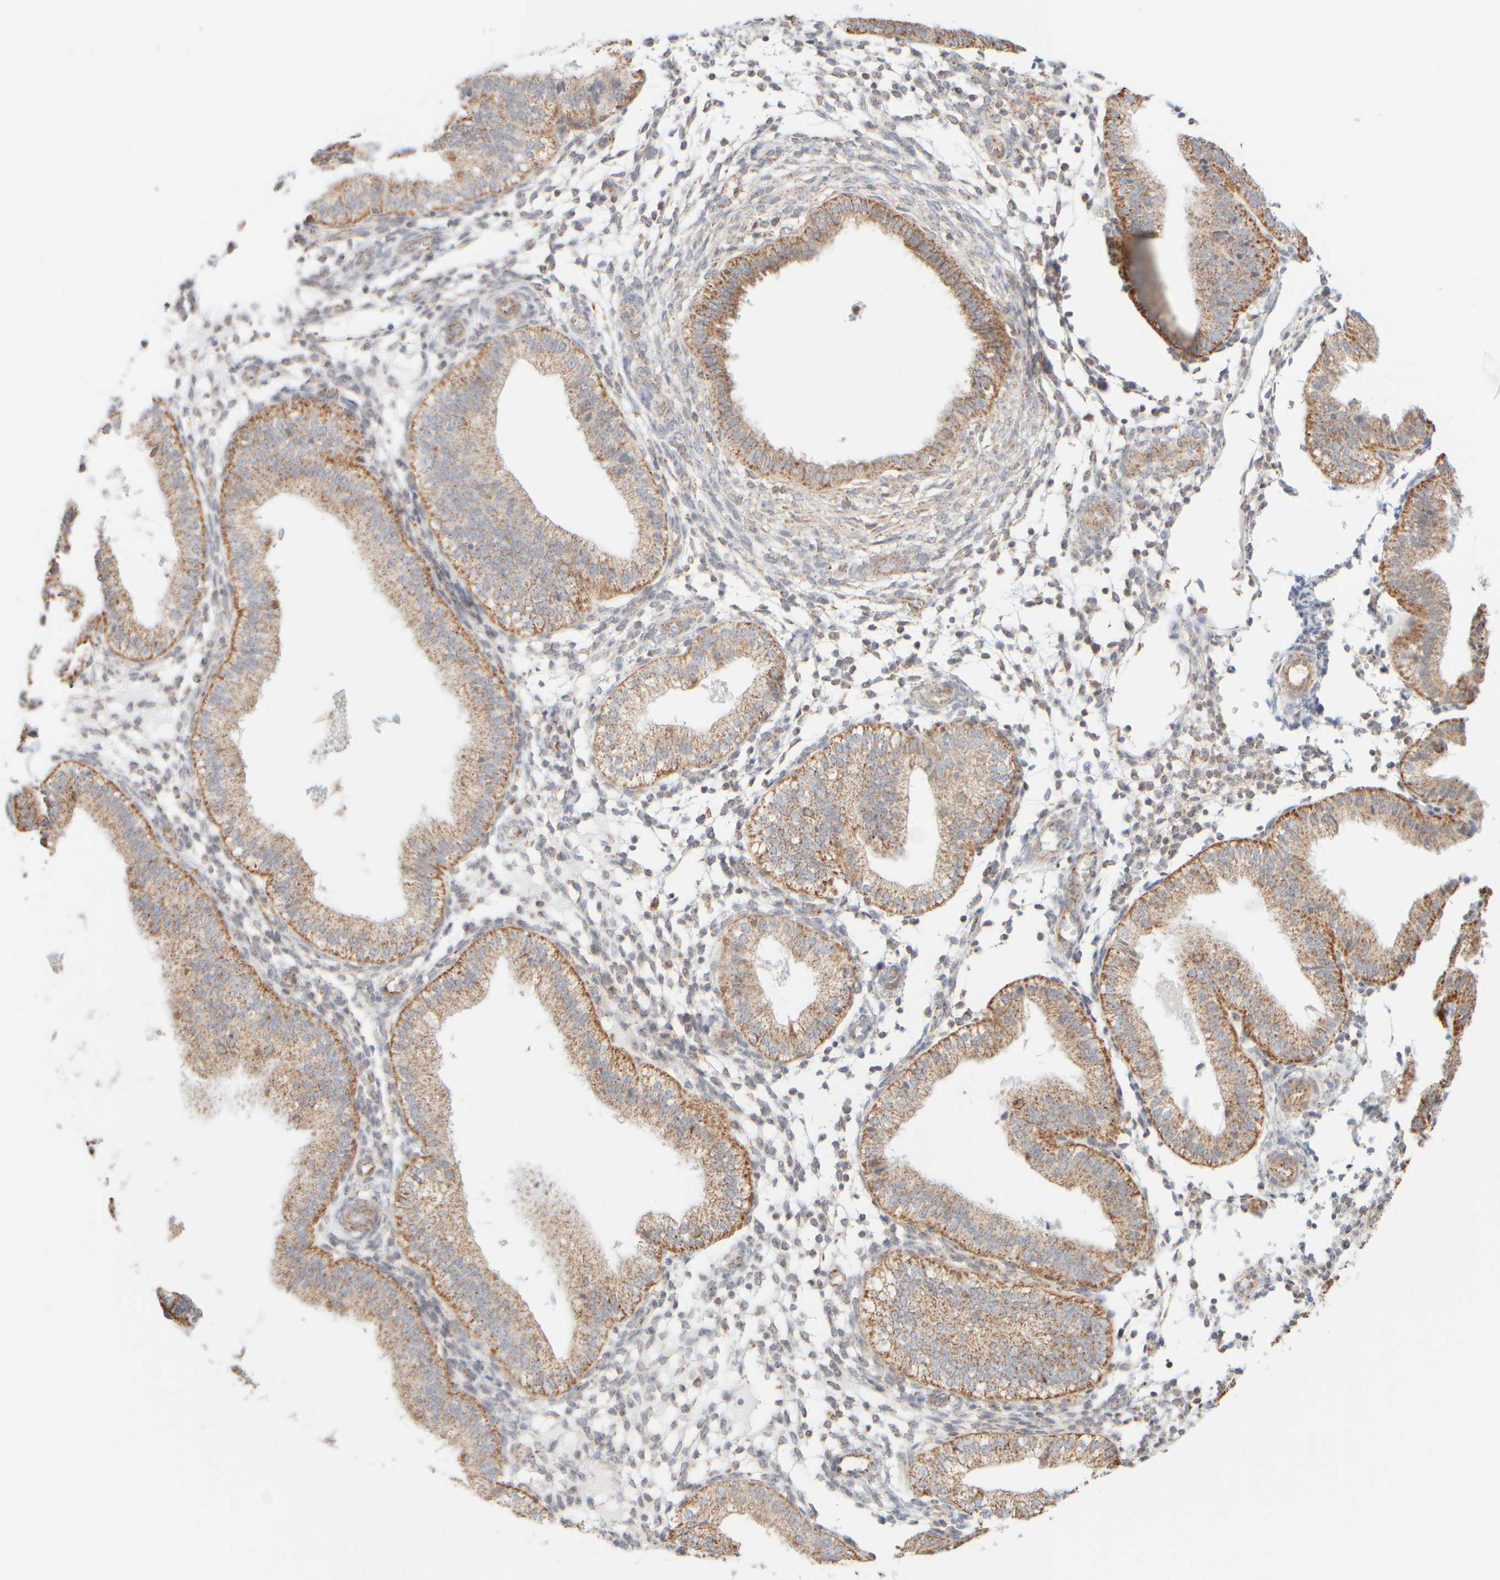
{"staining": {"intensity": "weak", "quantity": "25%-75%", "location": "cytoplasmic/membranous"}, "tissue": "endometrium", "cell_type": "Cells in endometrial stroma", "image_type": "normal", "snomed": [{"axis": "morphology", "description": "Normal tissue, NOS"}, {"axis": "topography", "description": "Endometrium"}], "caption": "Human endometrium stained with a brown dye demonstrates weak cytoplasmic/membranous positive positivity in about 25%-75% of cells in endometrial stroma.", "gene": "APBB2", "patient": {"sex": "female", "age": 39}}